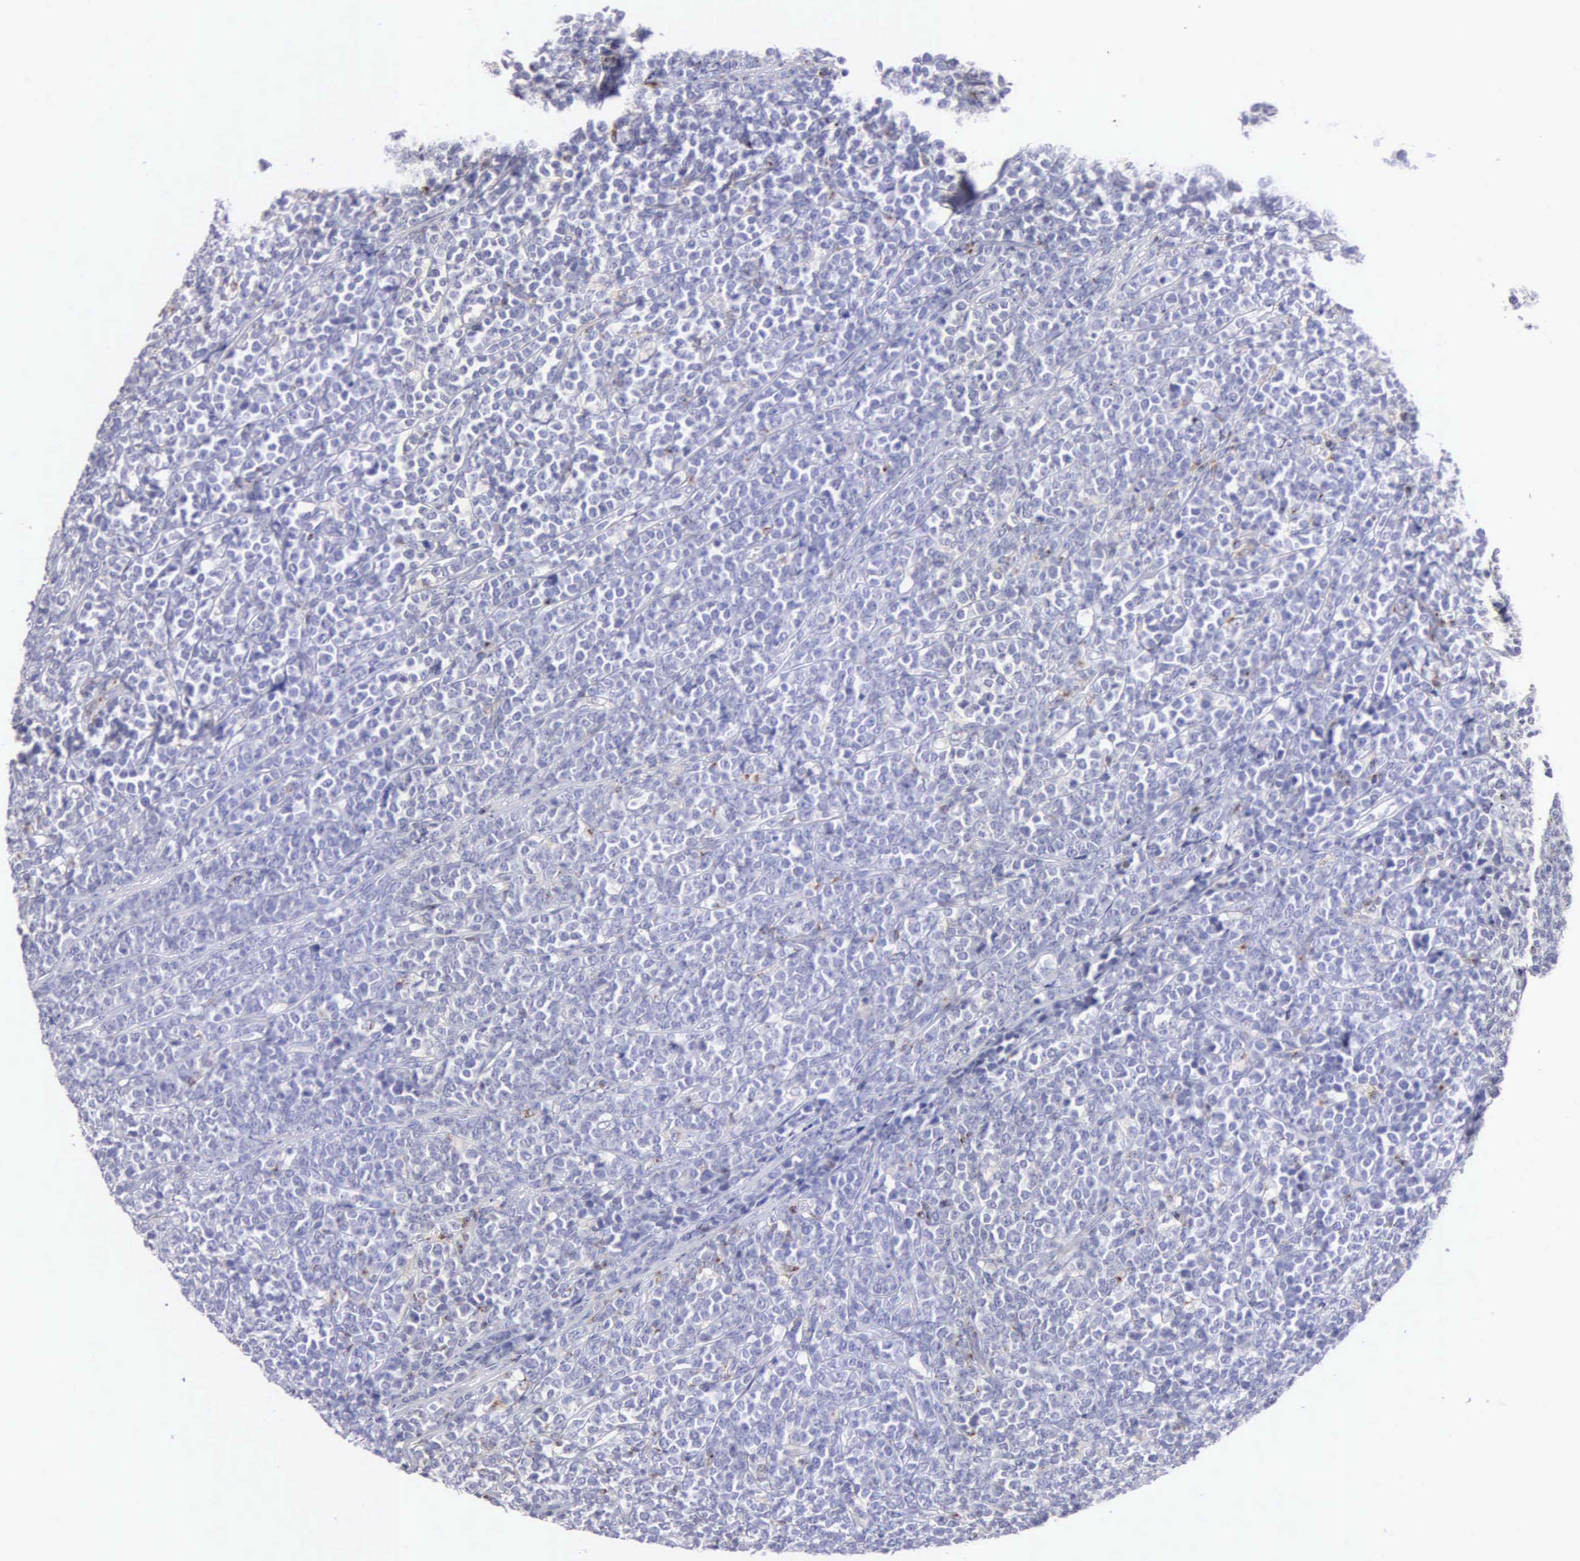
{"staining": {"intensity": "negative", "quantity": "none", "location": "none"}, "tissue": "lymphoma", "cell_type": "Tumor cells", "image_type": "cancer", "snomed": [{"axis": "morphology", "description": "Malignant lymphoma, non-Hodgkin's type, High grade"}, {"axis": "topography", "description": "Small intestine"}, {"axis": "topography", "description": "Colon"}], "caption": "This is an IHC image of lymphoma. There is no staining in tumor cells.", "gene": "SRGN", "patient": {"sex": "male", "age": 8}}